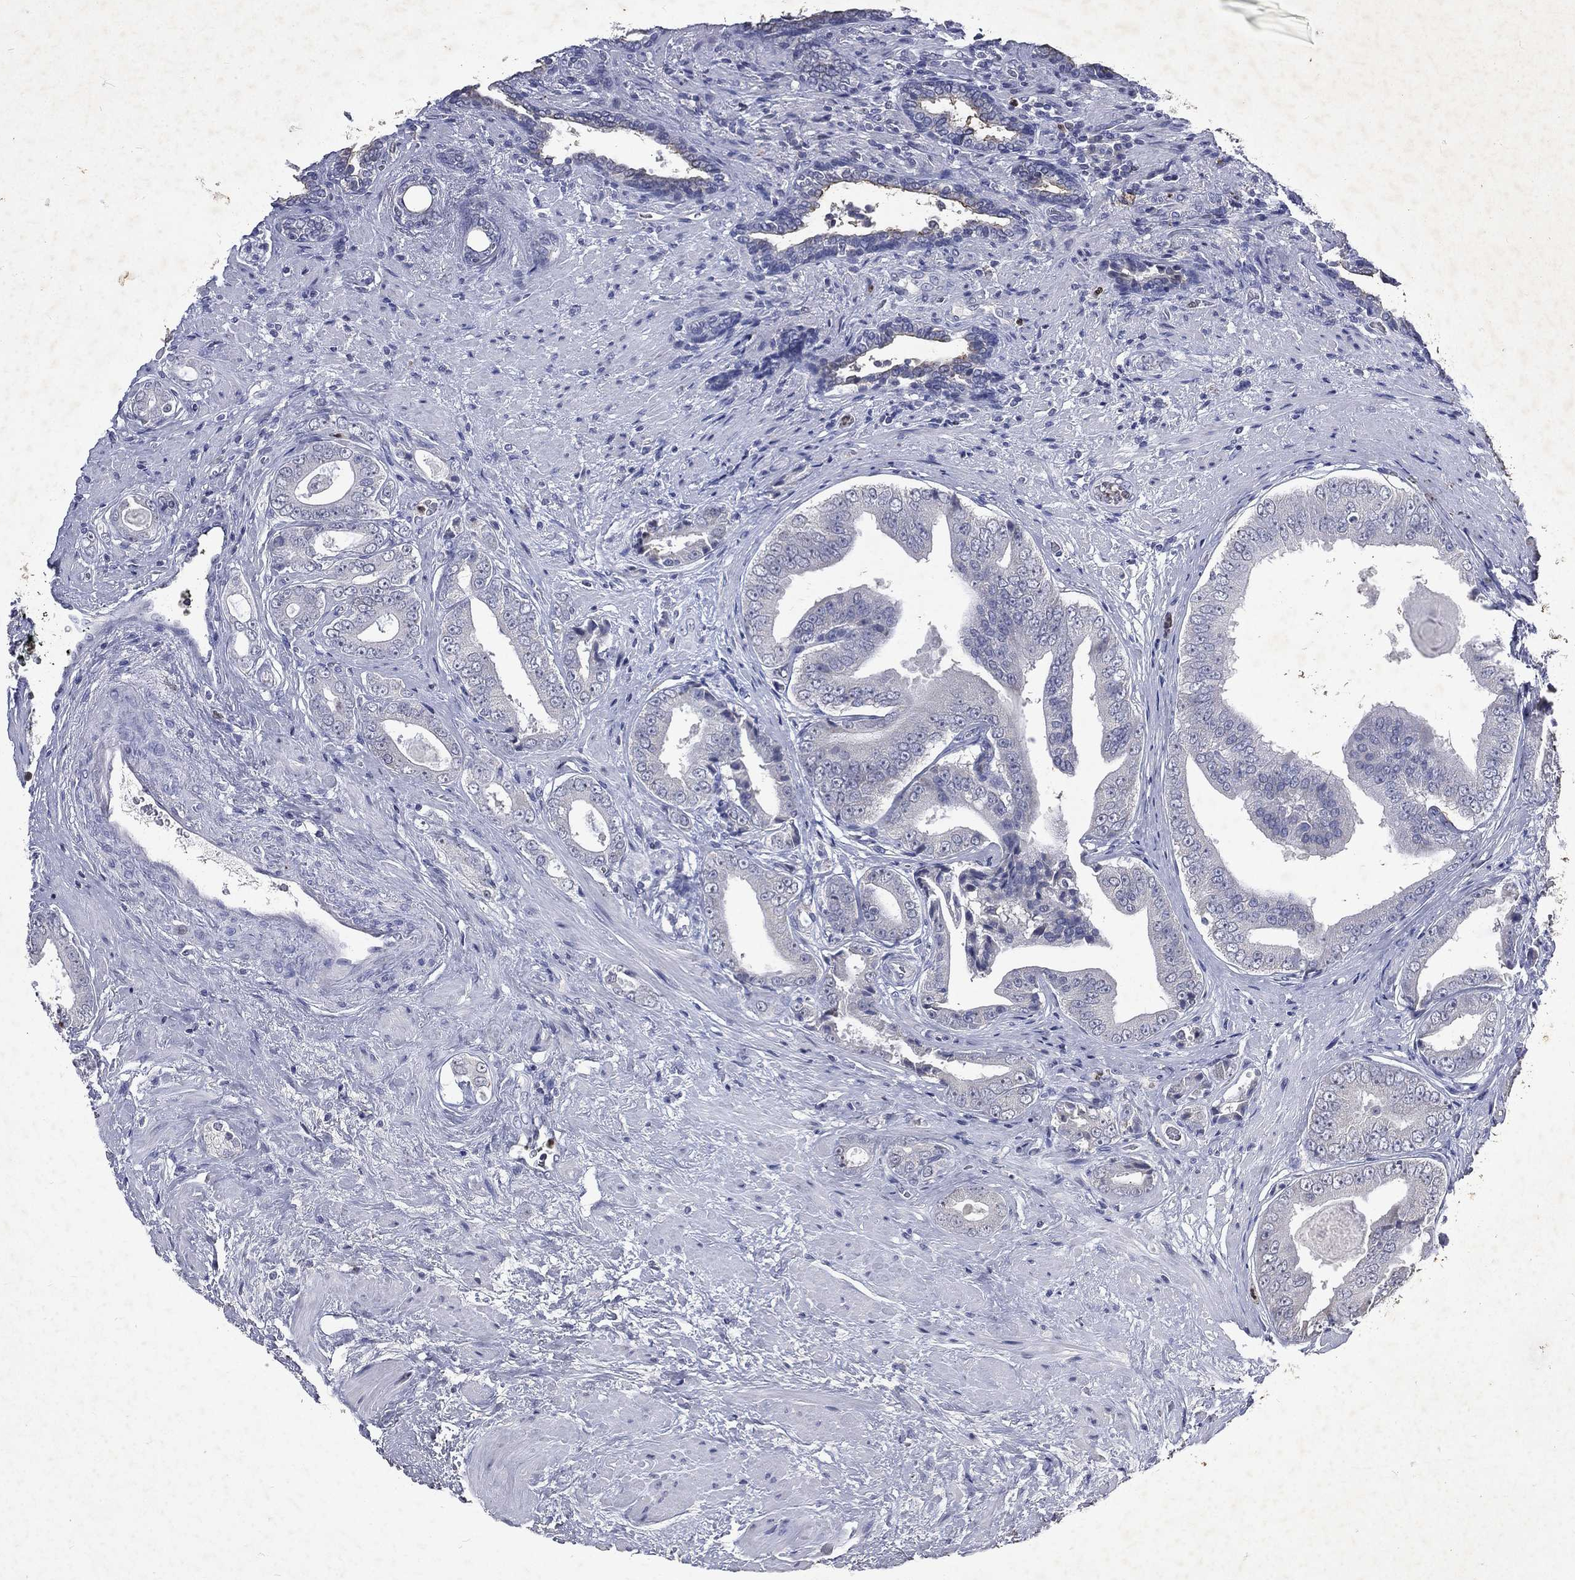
{"staining": {"intensity": "negative", "quantity": "none", "location": "none"}, "tissue": "prostate cancer", "cell_type": "Tumor cells", "image_type": "cancer", "snomed": [{"axis": "morphology", "description": "Adenocarcinoma, Low grade"}, {"axis": "topography", "description": "Prostate and seminal vesicle, NOS"}], "caption": "IHC histopathology image of human adenocarcinoma (low-grade) (prostate) stained for a protein (brown), which reveals no staining in tumor cells. (IHC, brightfield microscopy, high magnification).", "gene": "SLC34A2", "patient": {"sex": "male", "age": 61}}